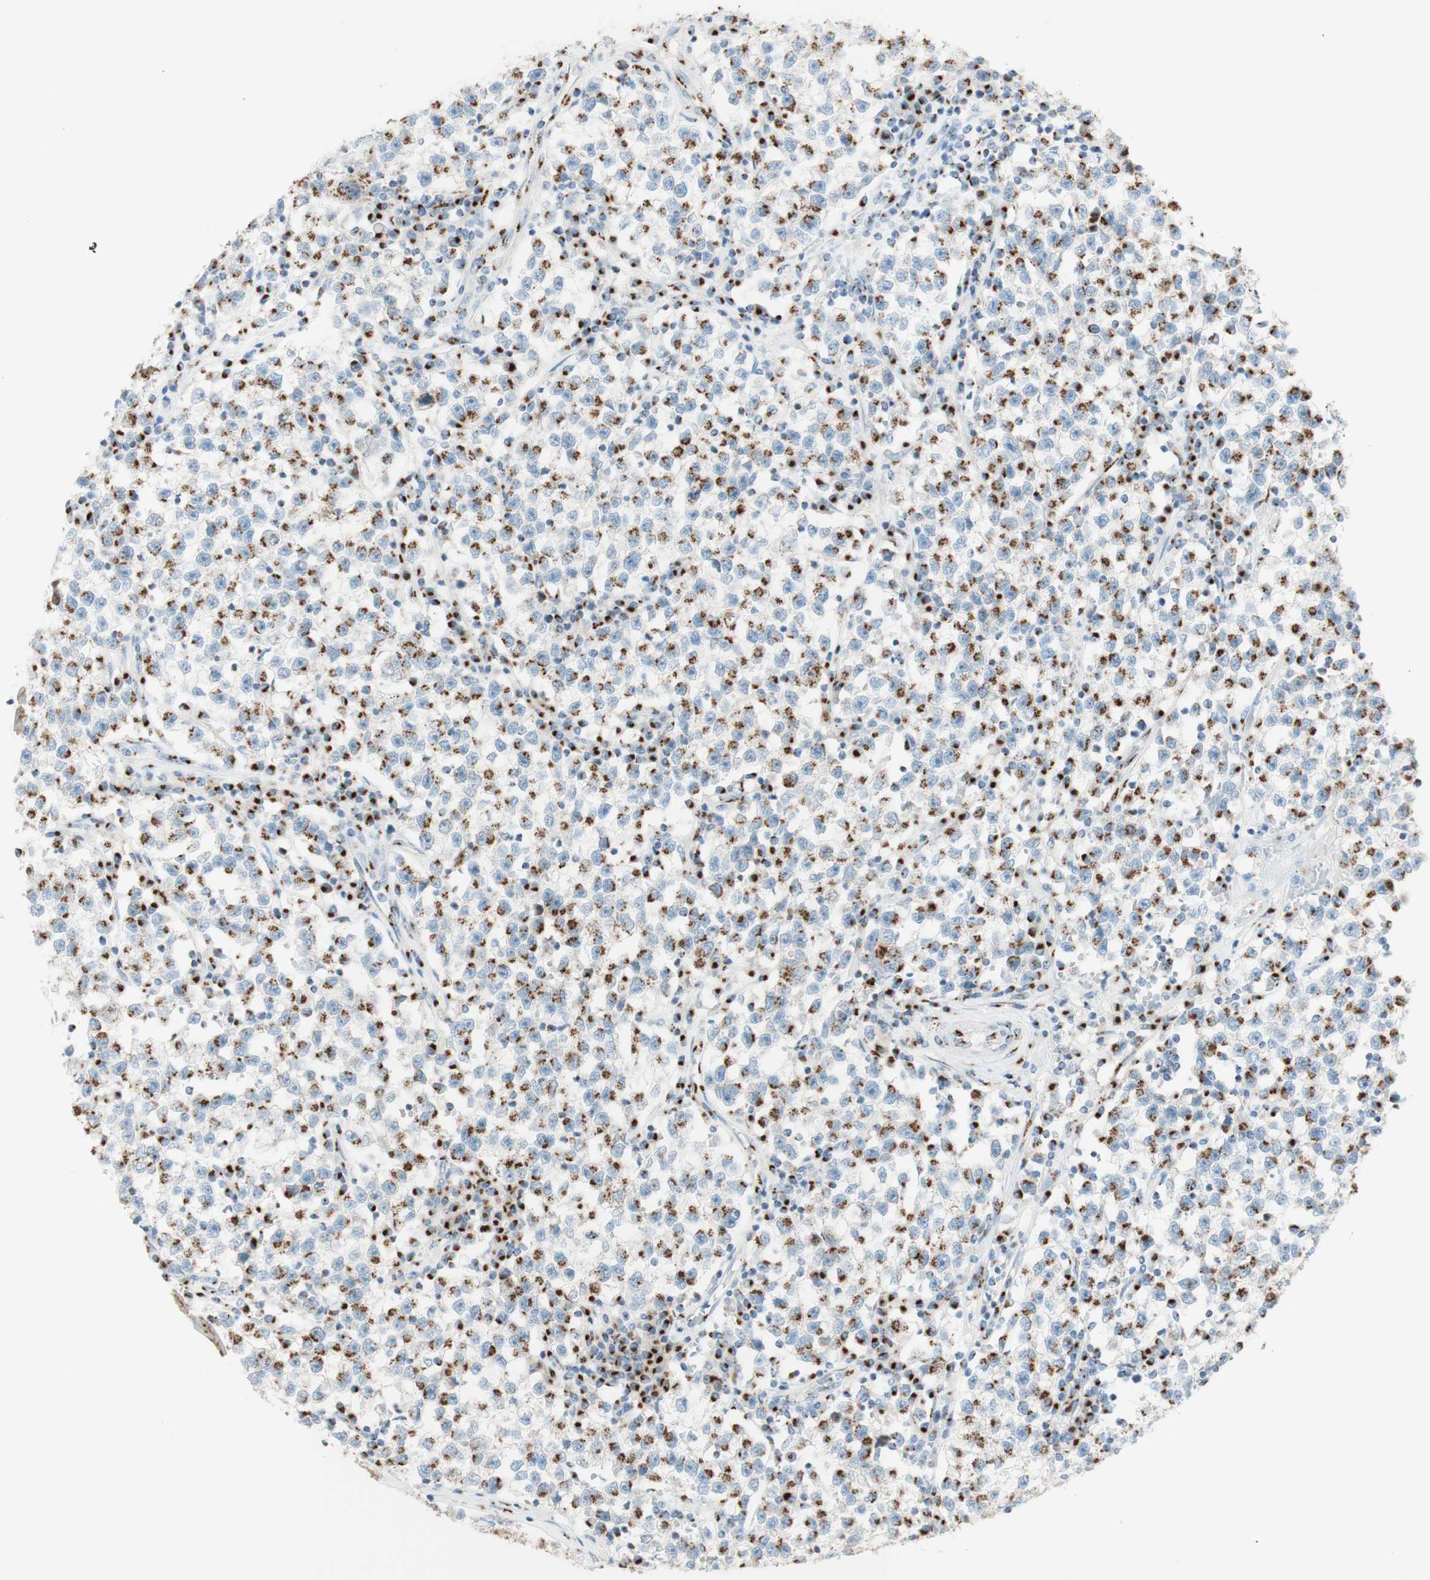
{"staining": {"intensity": "strong", "quantity": ">75%", "location": "cytoplasmic/membranous"}, "tissue": "testis cancer", "cell_type": "Tumor cells", "image_type": "cancer", "snomed": [{"axis": "morphology", "description": "Seminoma, NOS"}, {"axis": "topography", "description": "Testis"}], "caption": "This image displays immunohistochemistry staining of human testis cancer (seminoma), with high strong cytoplasmic/membranous staining in approximately >75% of tumor cells.", "gene": "GOLGB1", "patient": {"sex": "male", "age": 22}}